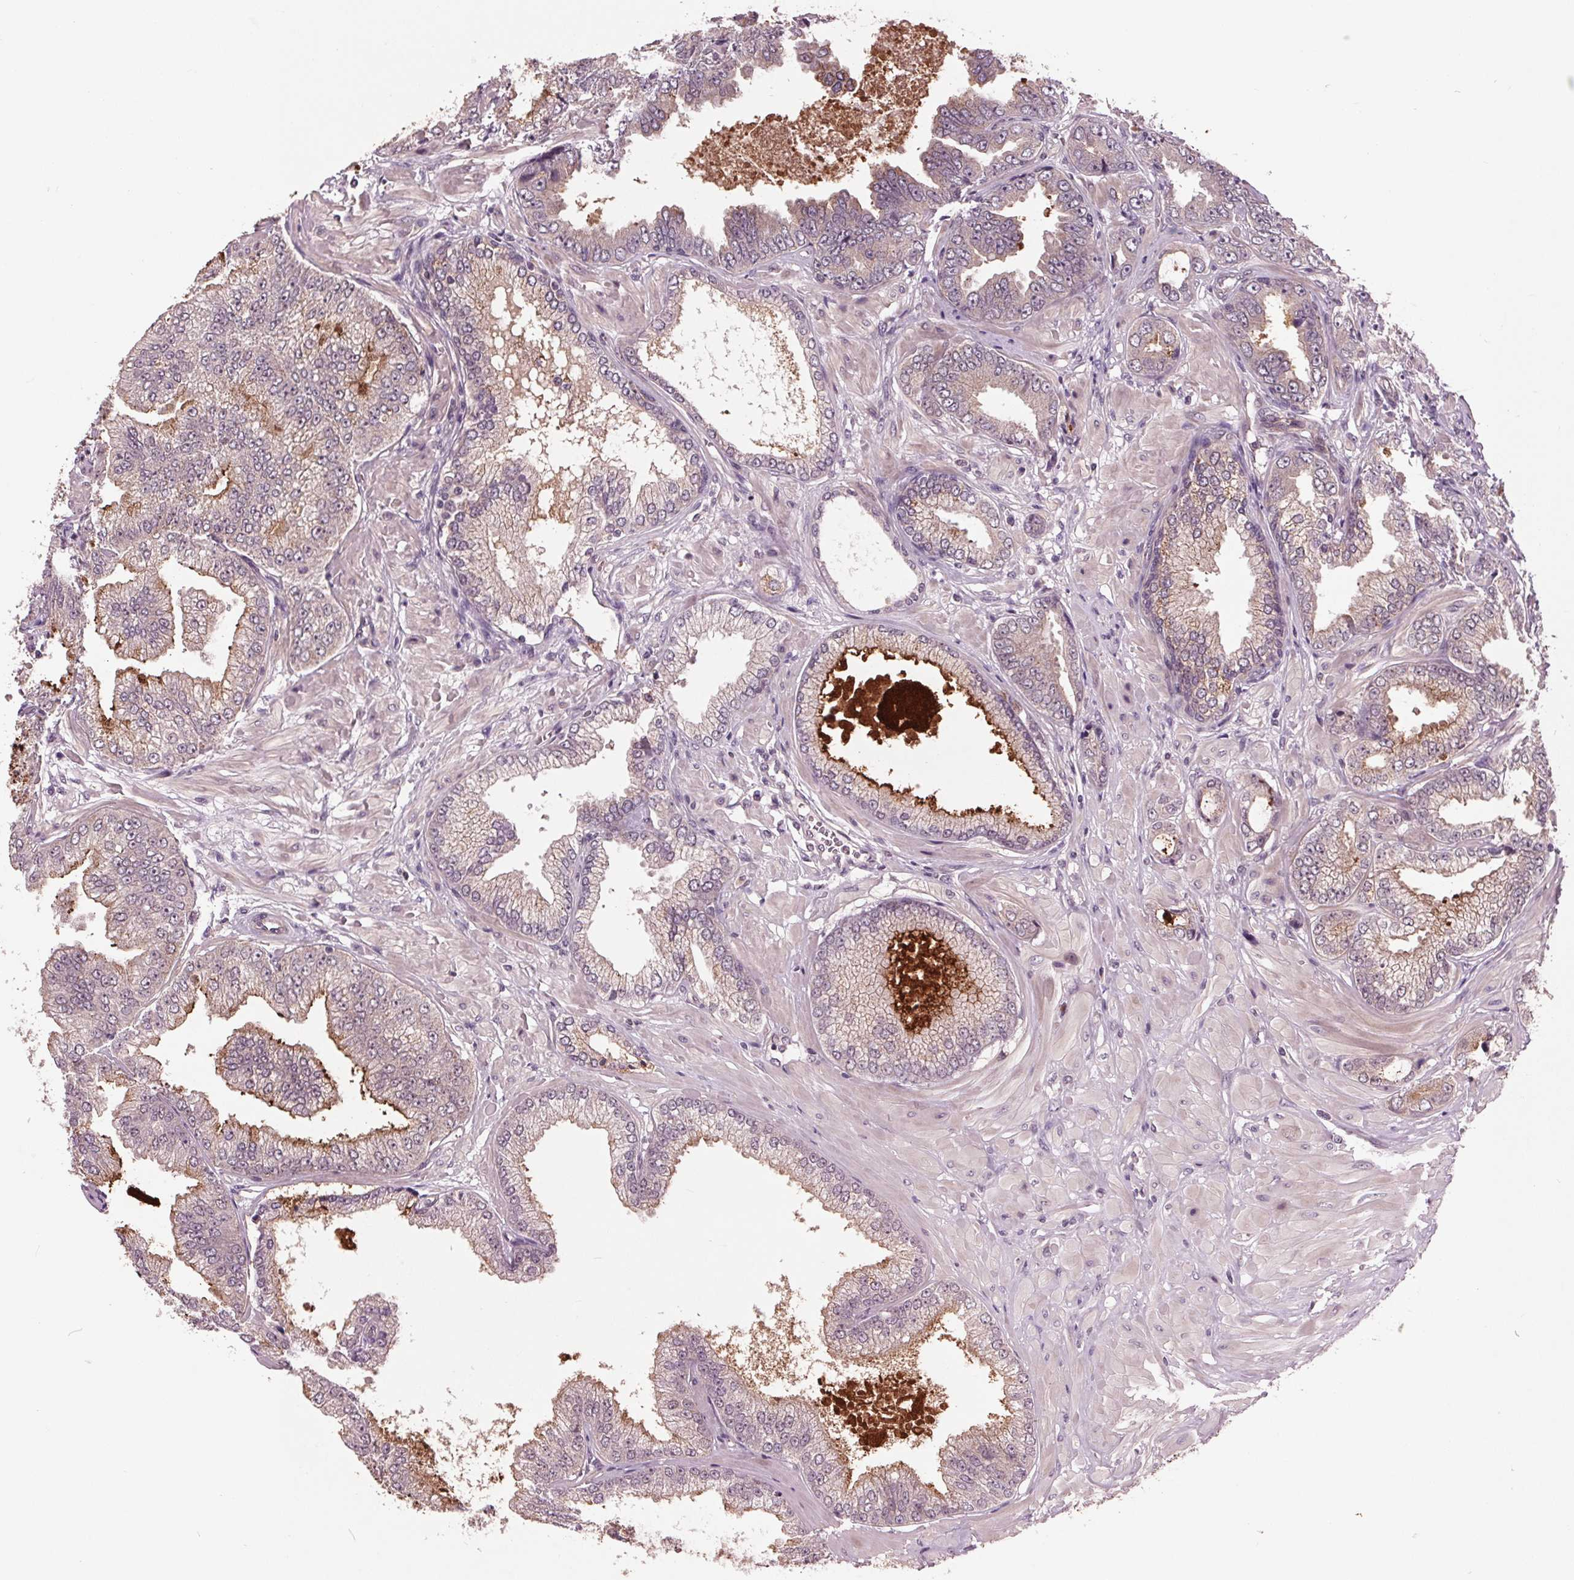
{"staining": {"intensity": "moderate", "quantity": "25%-75%", "location": "cytoplasmic/membranous"}, "tissue": "prostate cancer", "cell_type": "Tumor cells", "image_type": "cancer", "snomed": [{"axis": "morphology", "description": "Adenocarcinoma, Low grade"}, {"axis": "topography", "description": "Prostate"}], "caption": "IHC photomicrograph of human prostate cancer (low-grade adenocarcinoma) stained for a protein (brown), which shows medium levels of moderate cytoplasmic/membranous expression in about 25%-75% of tumor cells.", "gene": "MAPK8", "patient": {"sex": "male", "age": 55}}